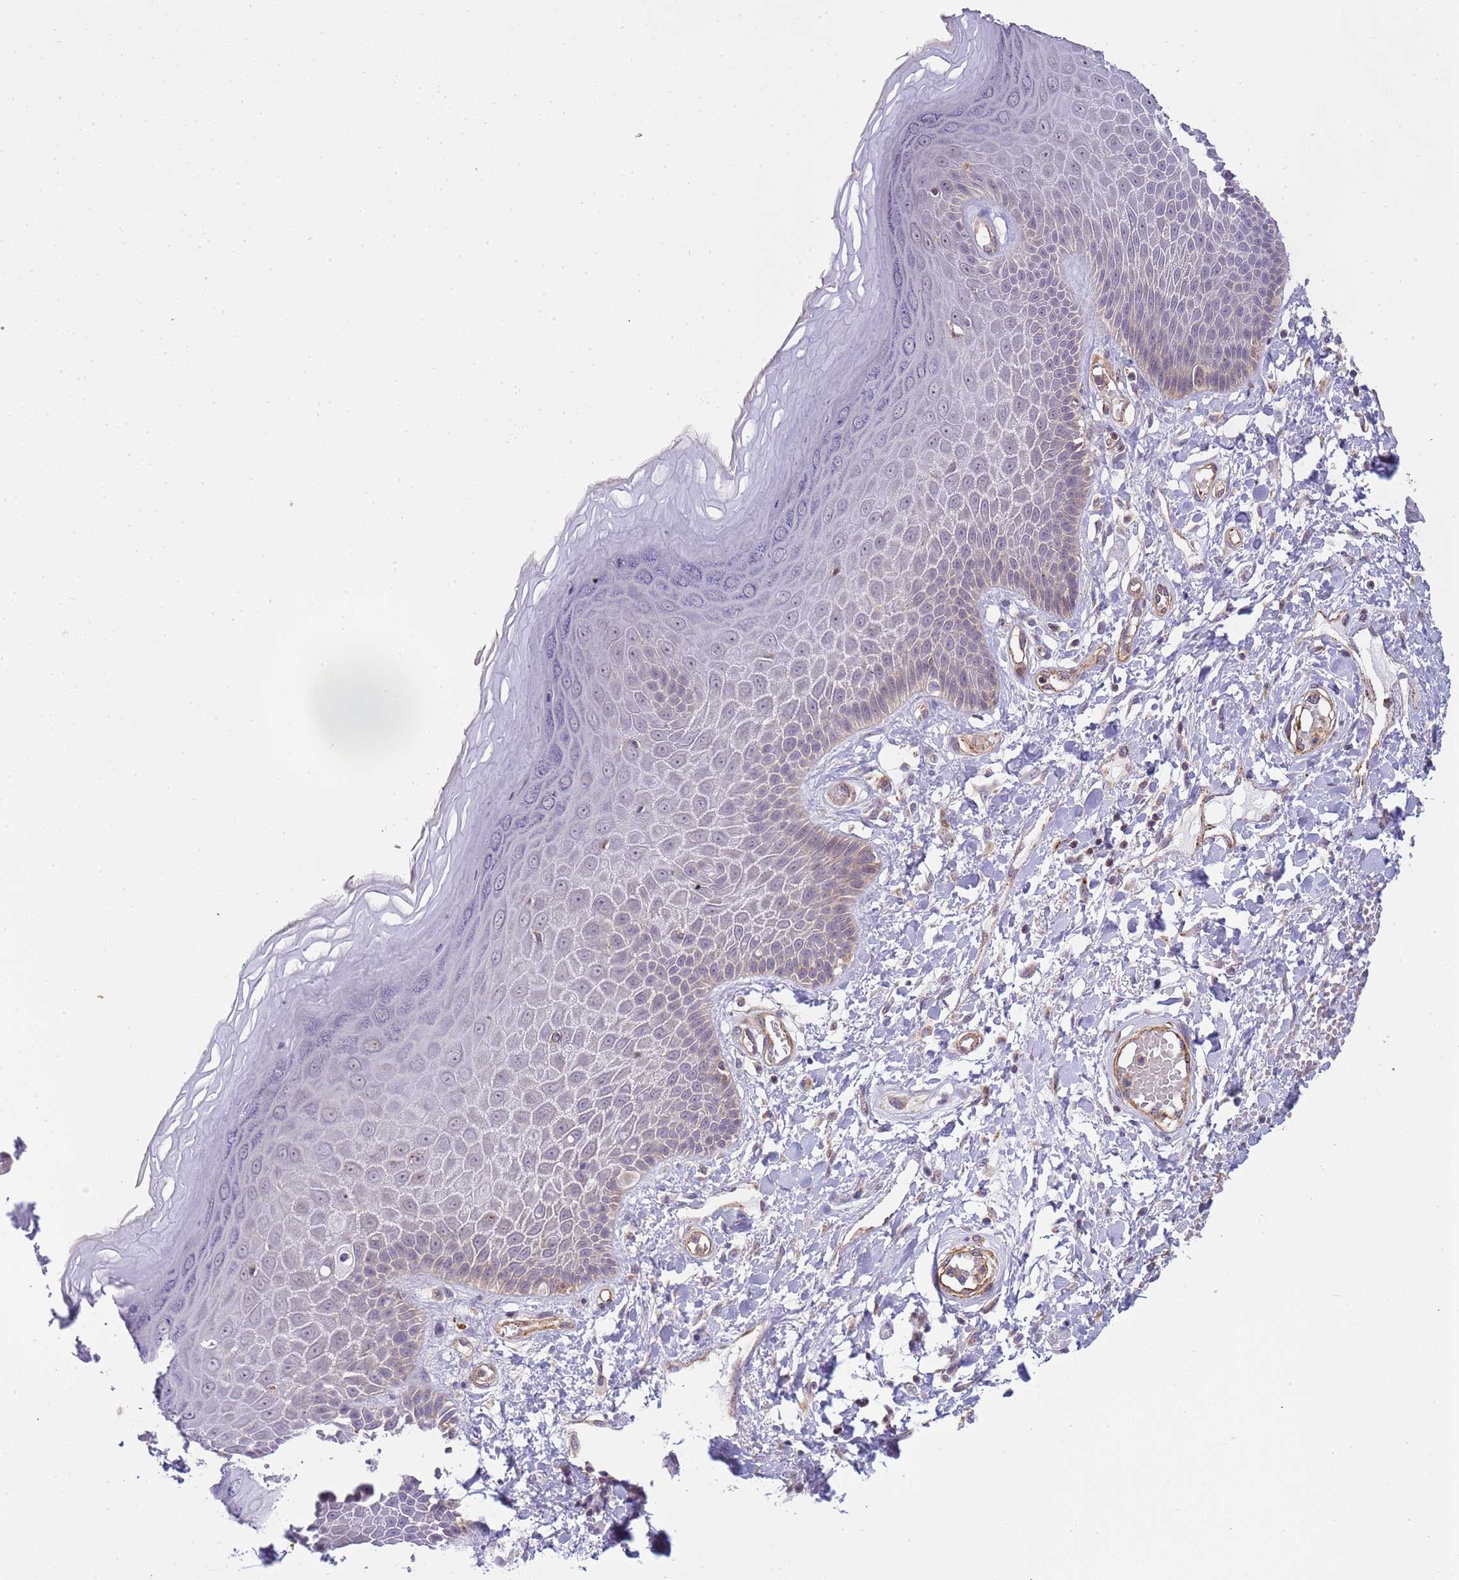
{"staining": {"intensity": "negative", "quantity": "none", "location": "none"}, "tissue": "skin", "cell_type": "Epidermal cells", "image_type": "normal", "snomed": [{"axis": "morphology", "description": "Normal tissue, NOS"}, {"axis": "topography", "description": "Anal"}], "caption": "An immunohistochemistry (IHC) micrograph of unremarkable skin is shown. There is no staining in epidermal cells of skin.", "gene": "EMC2", "patient": {"sex": "male", "age": 78}}